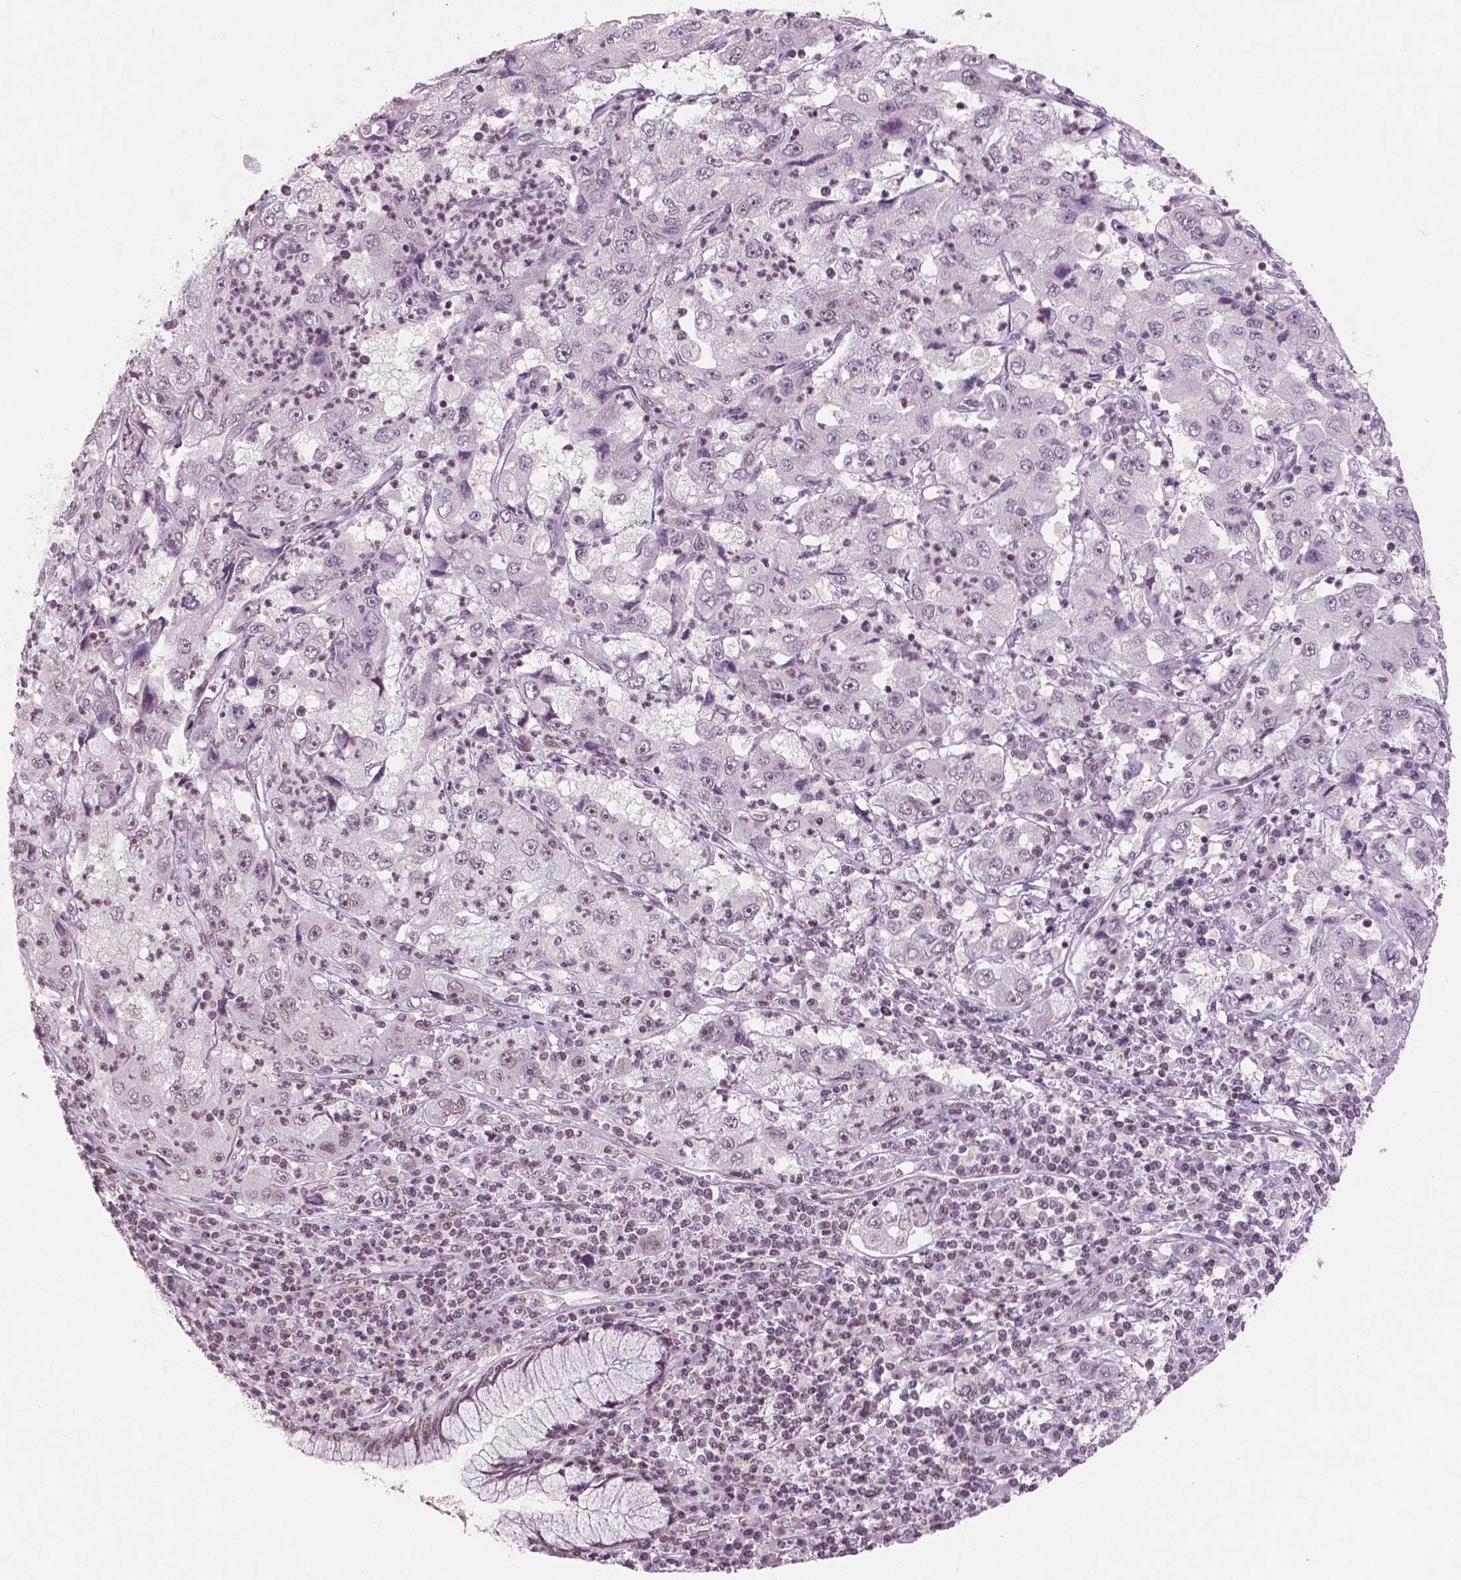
{"staining": {"intensity": "negative", "quantity": "none", "location": "none"}, "tissue": "cervical cancer", "cell_type": "Tumor cells", "image_type": "cancer", "snomed": [{"axis": "morphology", "description": "Squamous cell carcinoma, NOS"}, {"axis": "topography", "description": "Cervix"}], "caption": "Immunohistochemical staining of cervical cancer (squamous cell carcinoma) exhibits no significant staining in tumor cells. Nuclei are stained in blue.", "gene": "BRD4", "patient": {"sex": "female", "age": 36}}